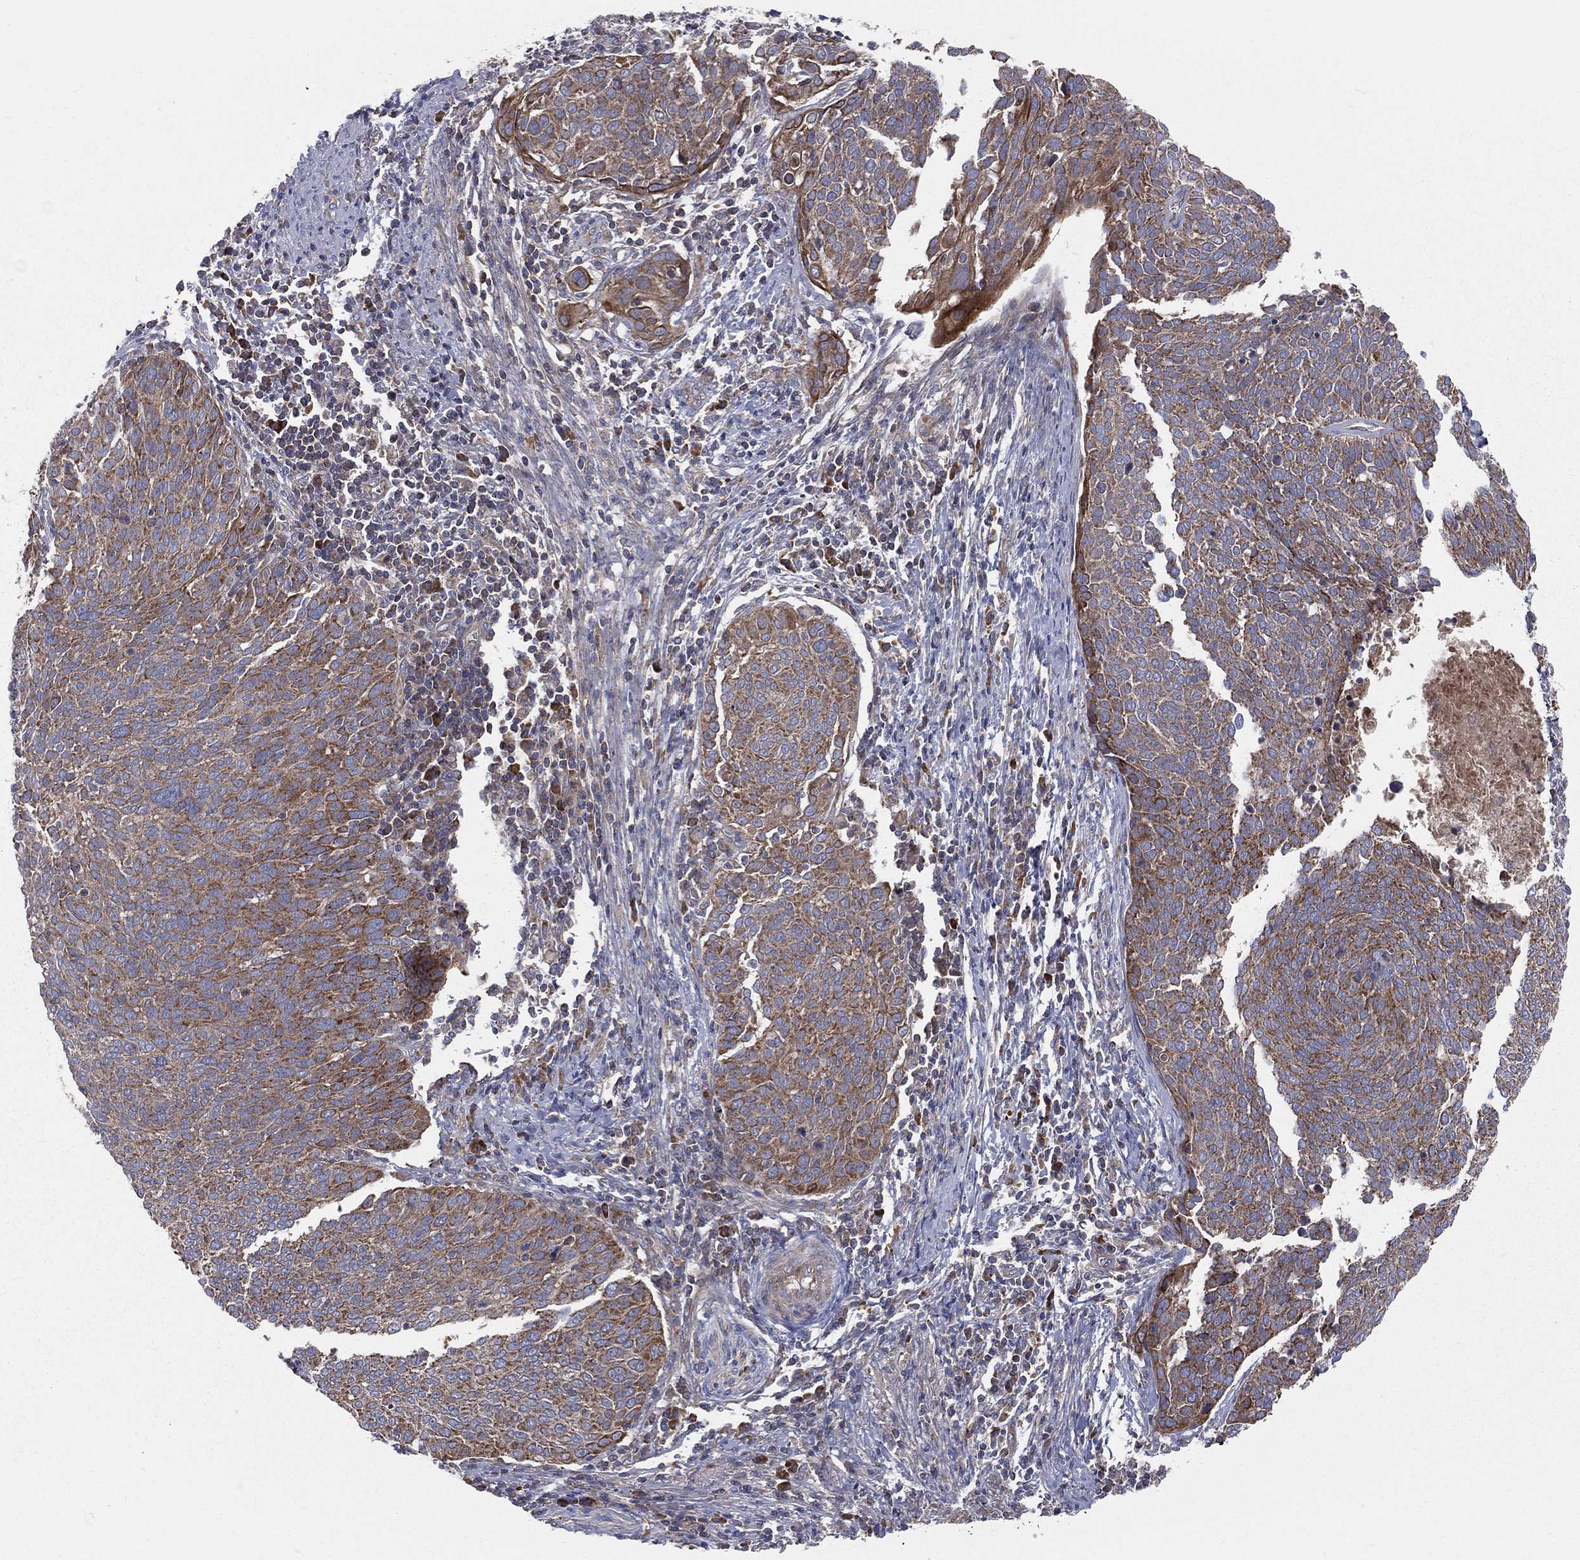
{"staining": {"intensity": "moderate", "quantity": ">75%", "location": "cytoplasmic/membranous"}, "tissue": "cervical cancer", "cell_type": "Tumor cells", "image_type": "cancer", "snomed": [{"axis": "morphology", "description": "Squamous cell carcinoma, NOS"}, {"axis": "topography", "description": "Cervix"}], "caption": "Protein positivity by IHC reveals moderate cytoplasmic/membranous staining in approximately >75% of tumor cells in cervical cancer.", "gene": "MIX23", "patient": {"sex": "female", "age": 39}}